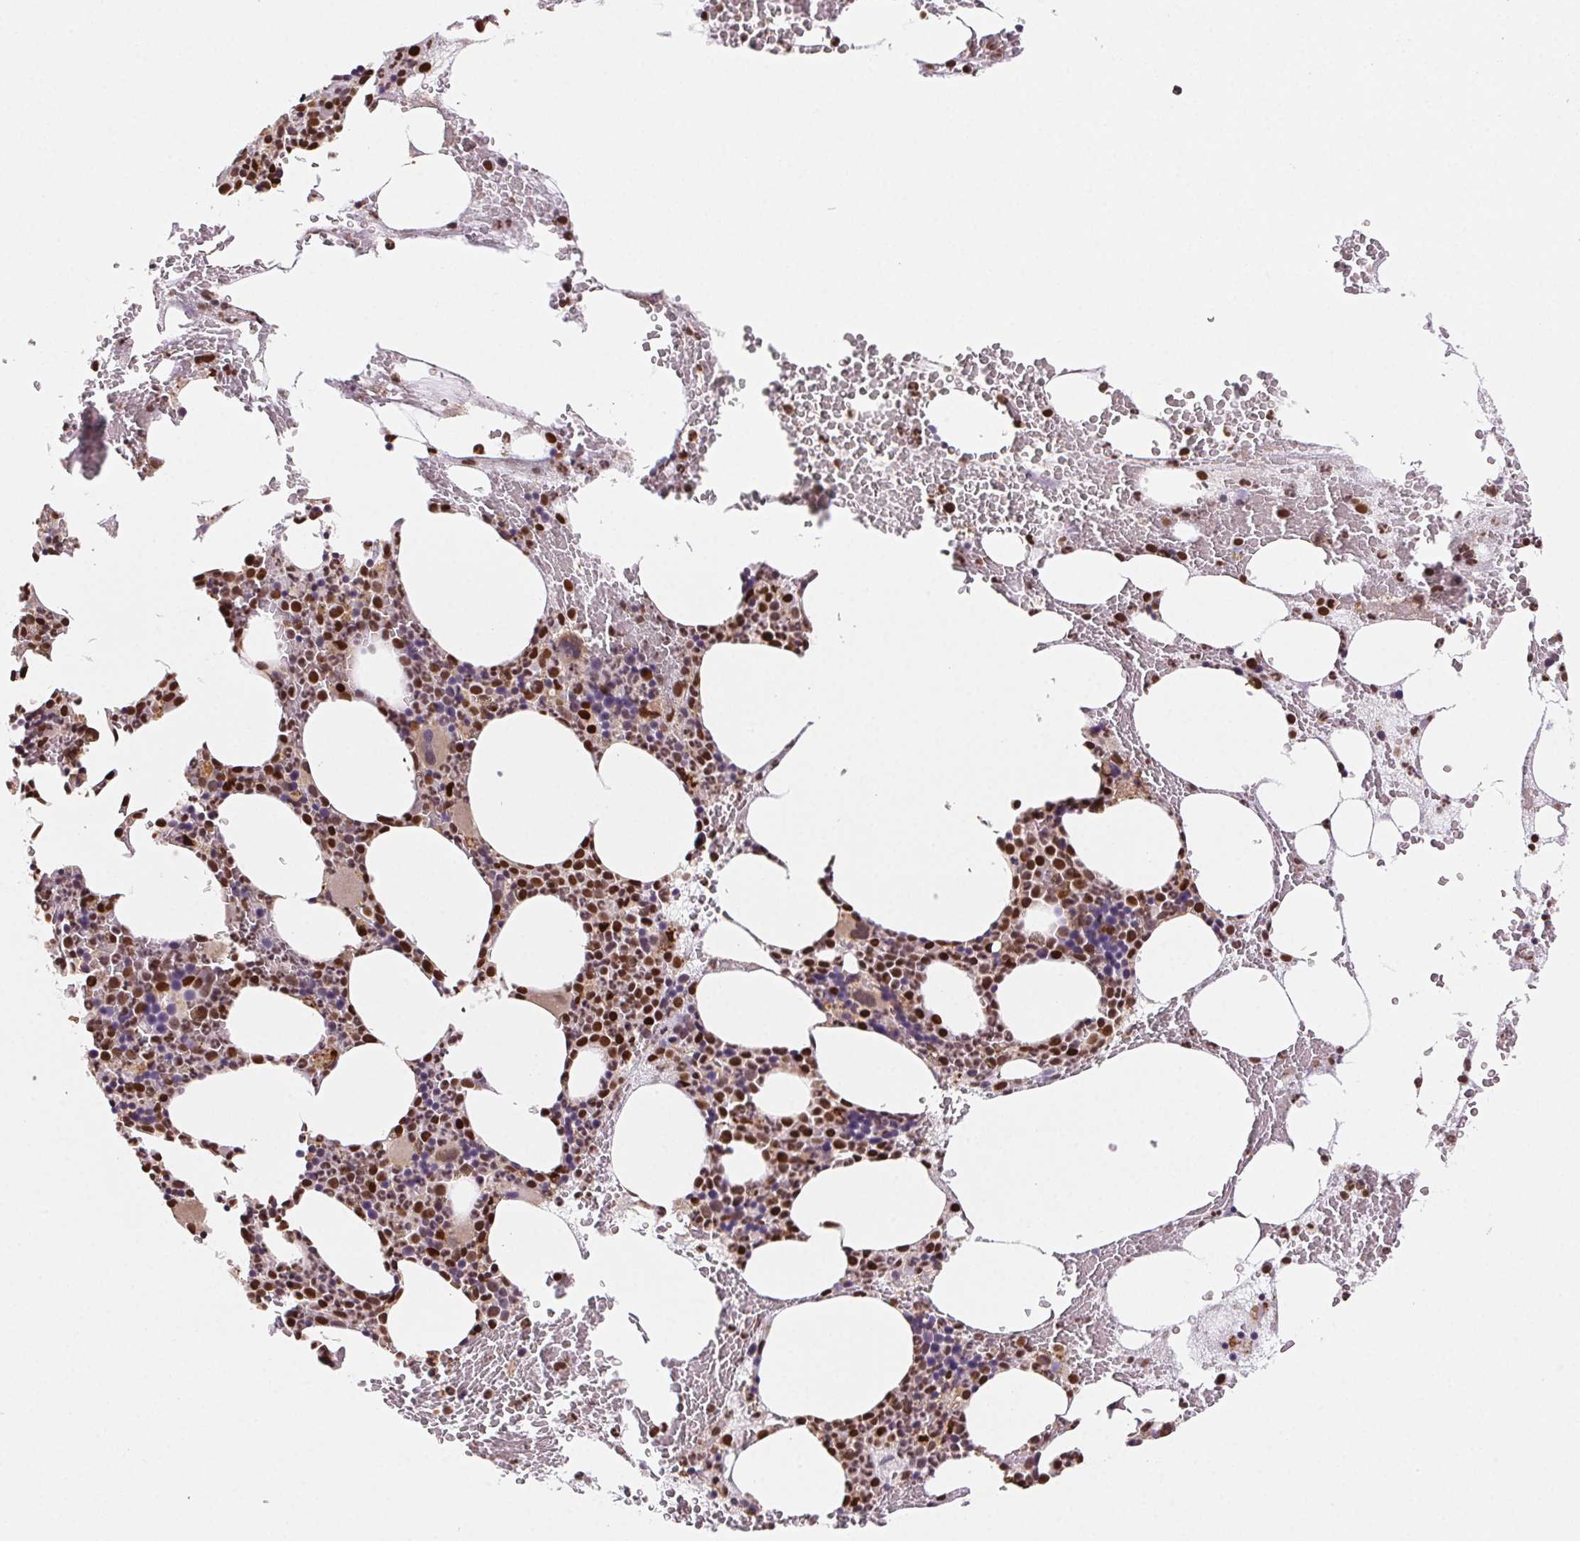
{"staining": {"intensity": "strong", "quantity": "25%-75%", "location": "nuclear"}, "tissue": "bone marrow", "cell_type": "Hematopoietic cells", "image_type": "normal", "snomed": [{"axis": "morphology", "description": "Normal tissue, NOS"}, {"axis": "topography", "description": "Bone marrow"}], "caption": "An image showing strong nuclear positivity in about 25%-75% of hematopoietic cells in unremarkable bone marrow, as visualized by brown immunohistochemical staining.", "gene": "SETSIP", "patient": {"sex": "male", "age": 89}}